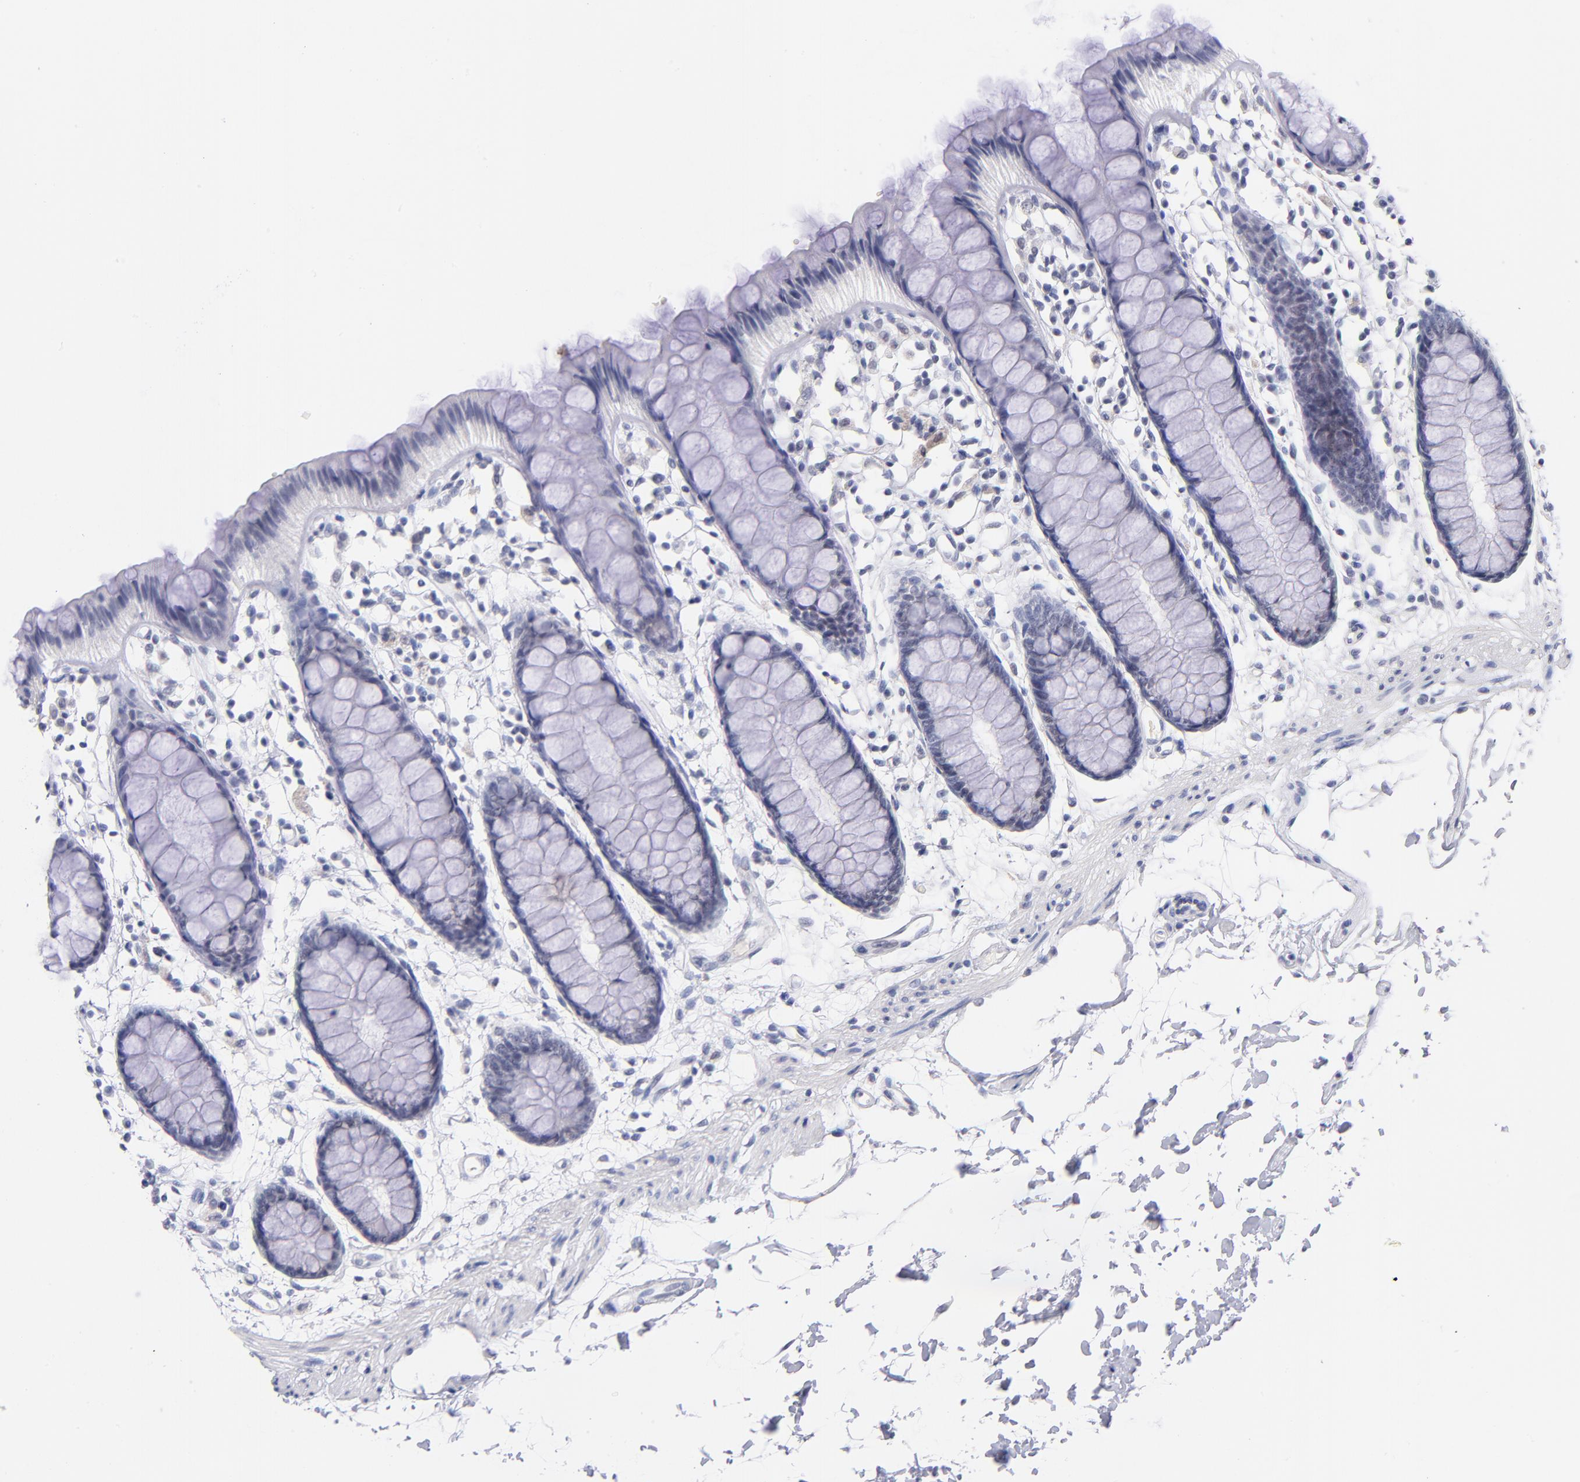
{"staining": {"intensity": "negative", "quantity": "none", "location": "none"}, "tissue": "rectum", "cell_type": "Glandular cells", "image_type": "normal", "snomed": [{"axis": "morphology", "description": "Normal tissue, NOS"}, {"axis": "topography", "description": "Rectum"}], "caption": "Immunohistochemistry (IHC) of unremarkable rectum reveals no staining in glandular cells. (Brightfield microscopy of DAB (3,3'-diaminobenzidine) IHC at high magnification).", "gene": "SNRPB", "patient": {"sex": "female", "age": 66}}